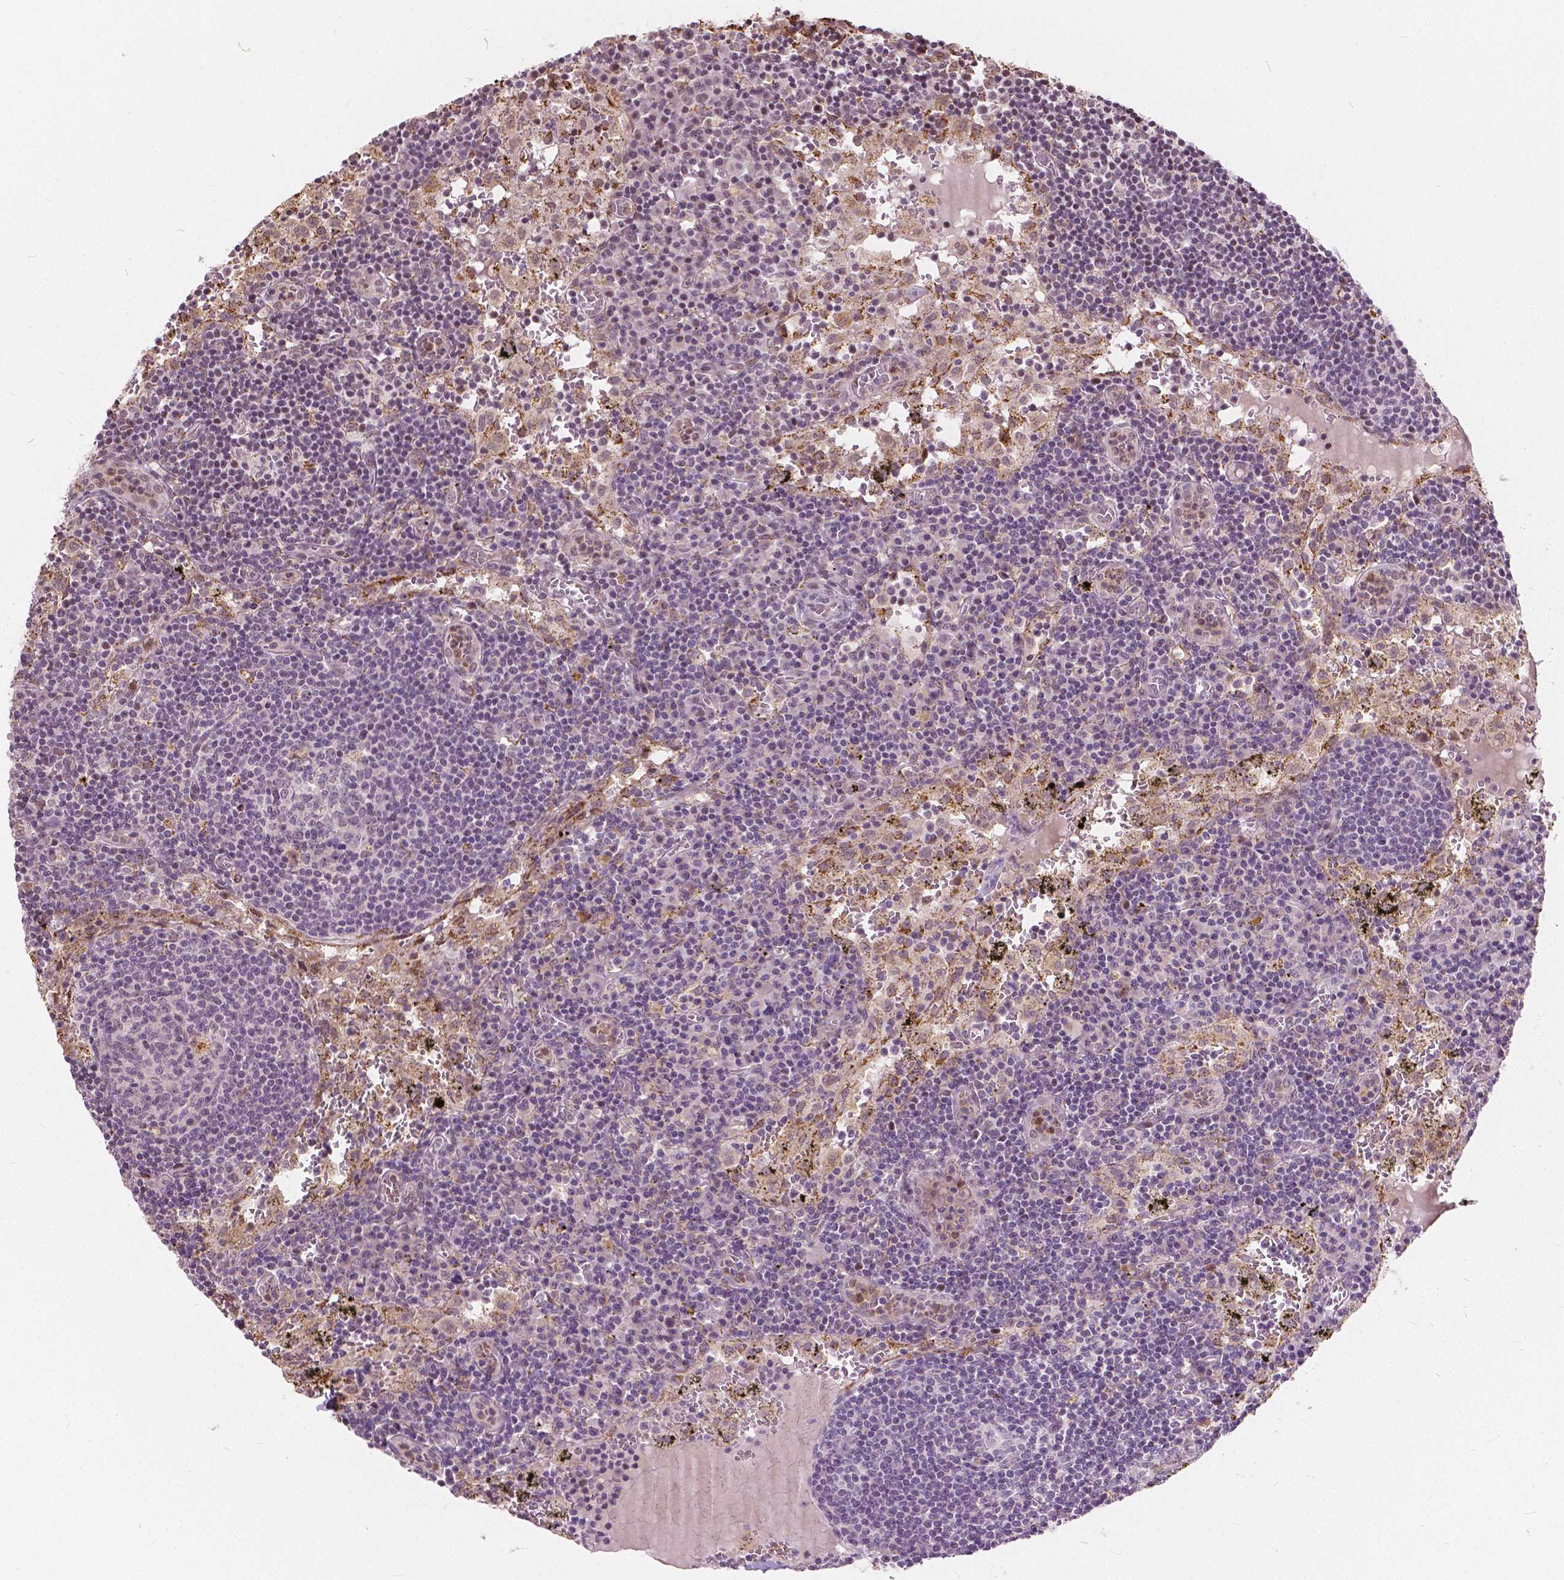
{"staining": {"intensity": "negative", "quantity": "none", "location": "none"}, "tissue": "lymph node", "cell_type": "Germinal center cells", "image_type": "normal", "snomed": [{"axis": "morphology", "description": "Normal tissue, NOS"}, {"axis": "topography", "description": "Lymph node"}], "caption": "Lymph node stained for a protein using immunohistochemistry (IHC) exhibits no expression germinal center cells.", "gene": "DLX6", "patient": {"sex": "male", "age": 62}}